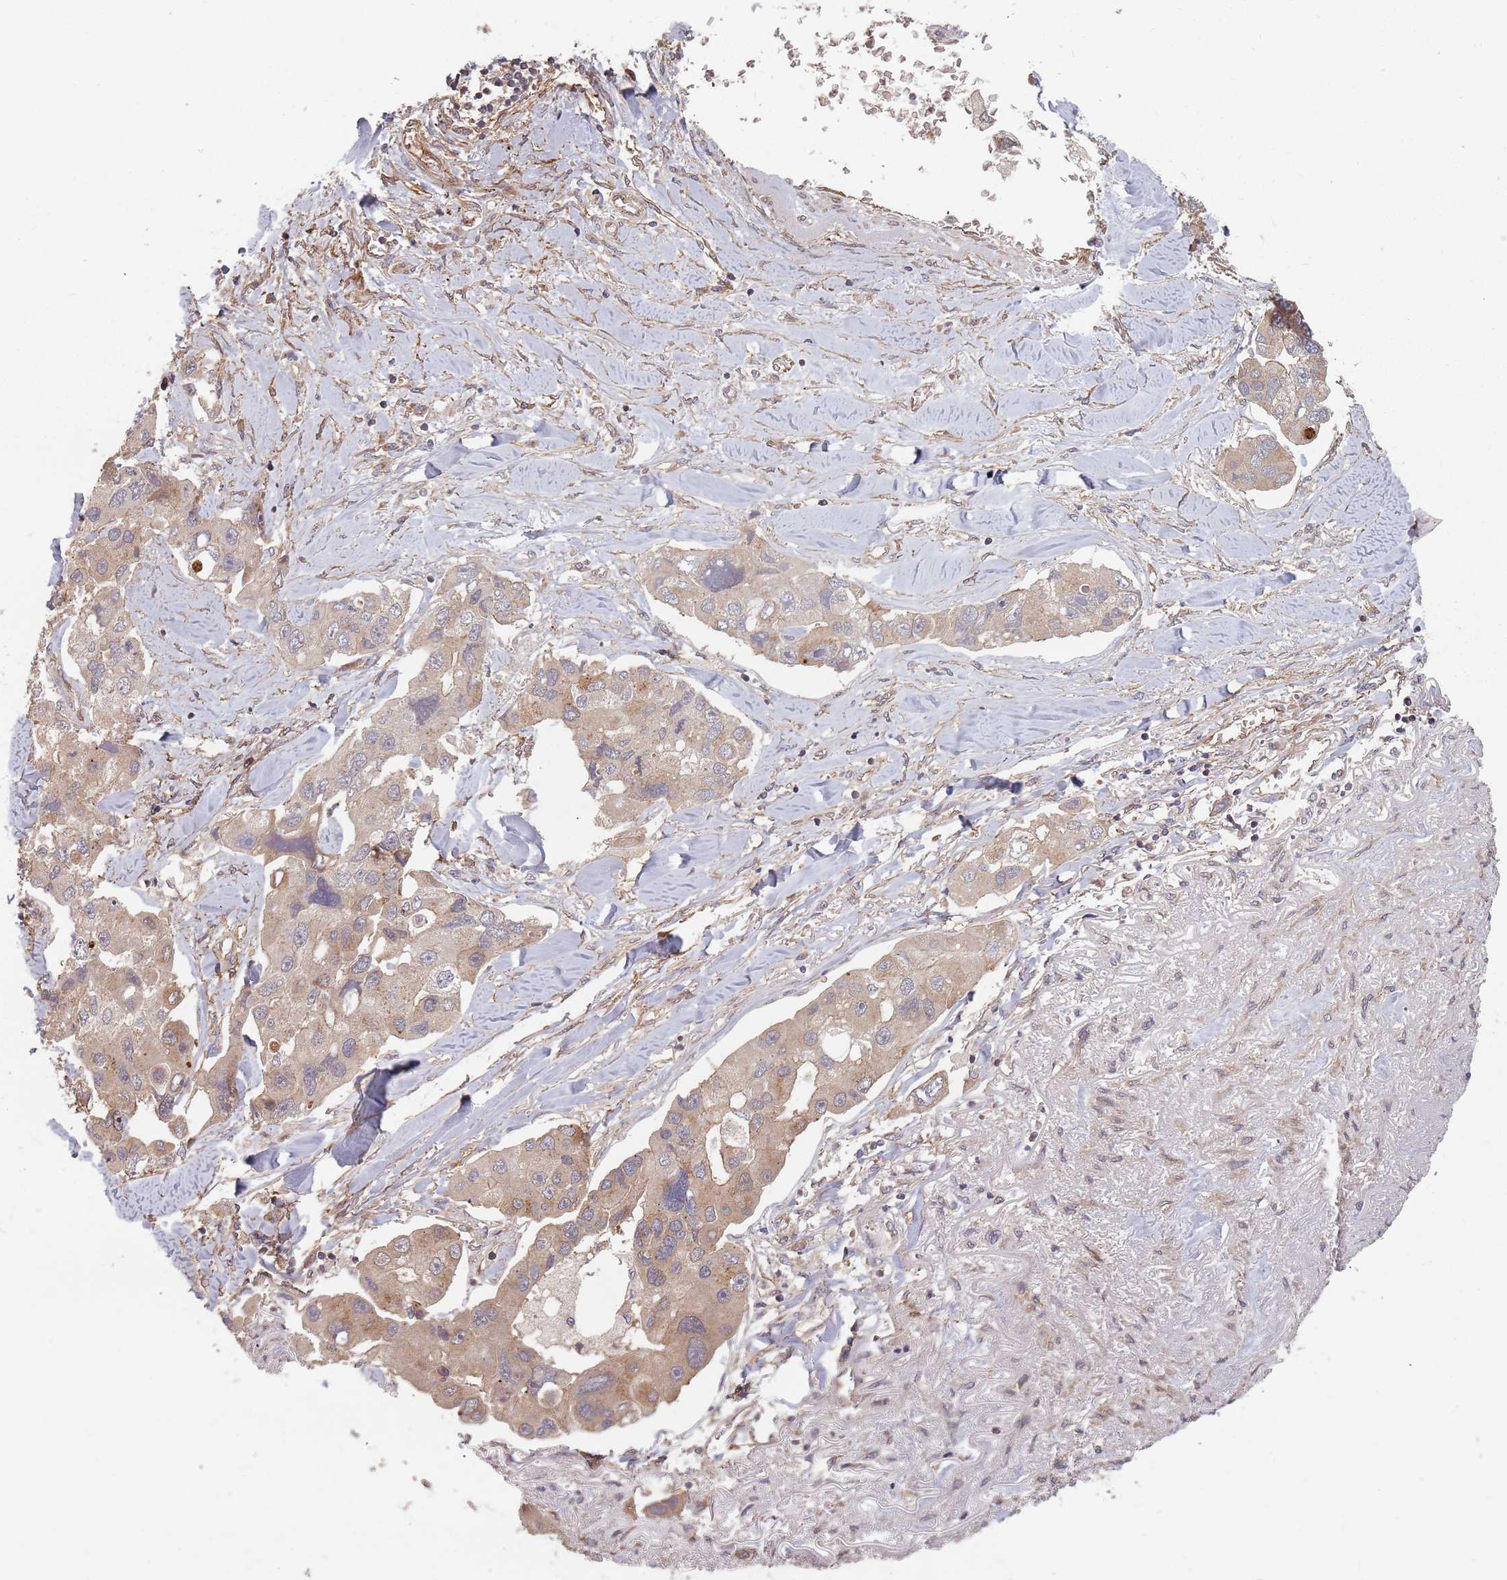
{"staining": {"intensity": "weak", "quantity": "25%-75%", "location": "cytoplasmic/membranous"}, "tissue": "lung cancer", "cell_type": "Tumor cells", "image_type": "cancer", "snomed": [{"axis": "morphology", "description": "Adenocarcinoma, NOS"}, {"axis": "topography", "description": "Lung"}], "caption": "The photomicrograph exhibits a brown stain indicating the presence of a protein in the cytoplasmic/membranous of tumor cells in lung cancer.", "gene": "C3orf14", "patient": {"sex": "female", "age": 54}}